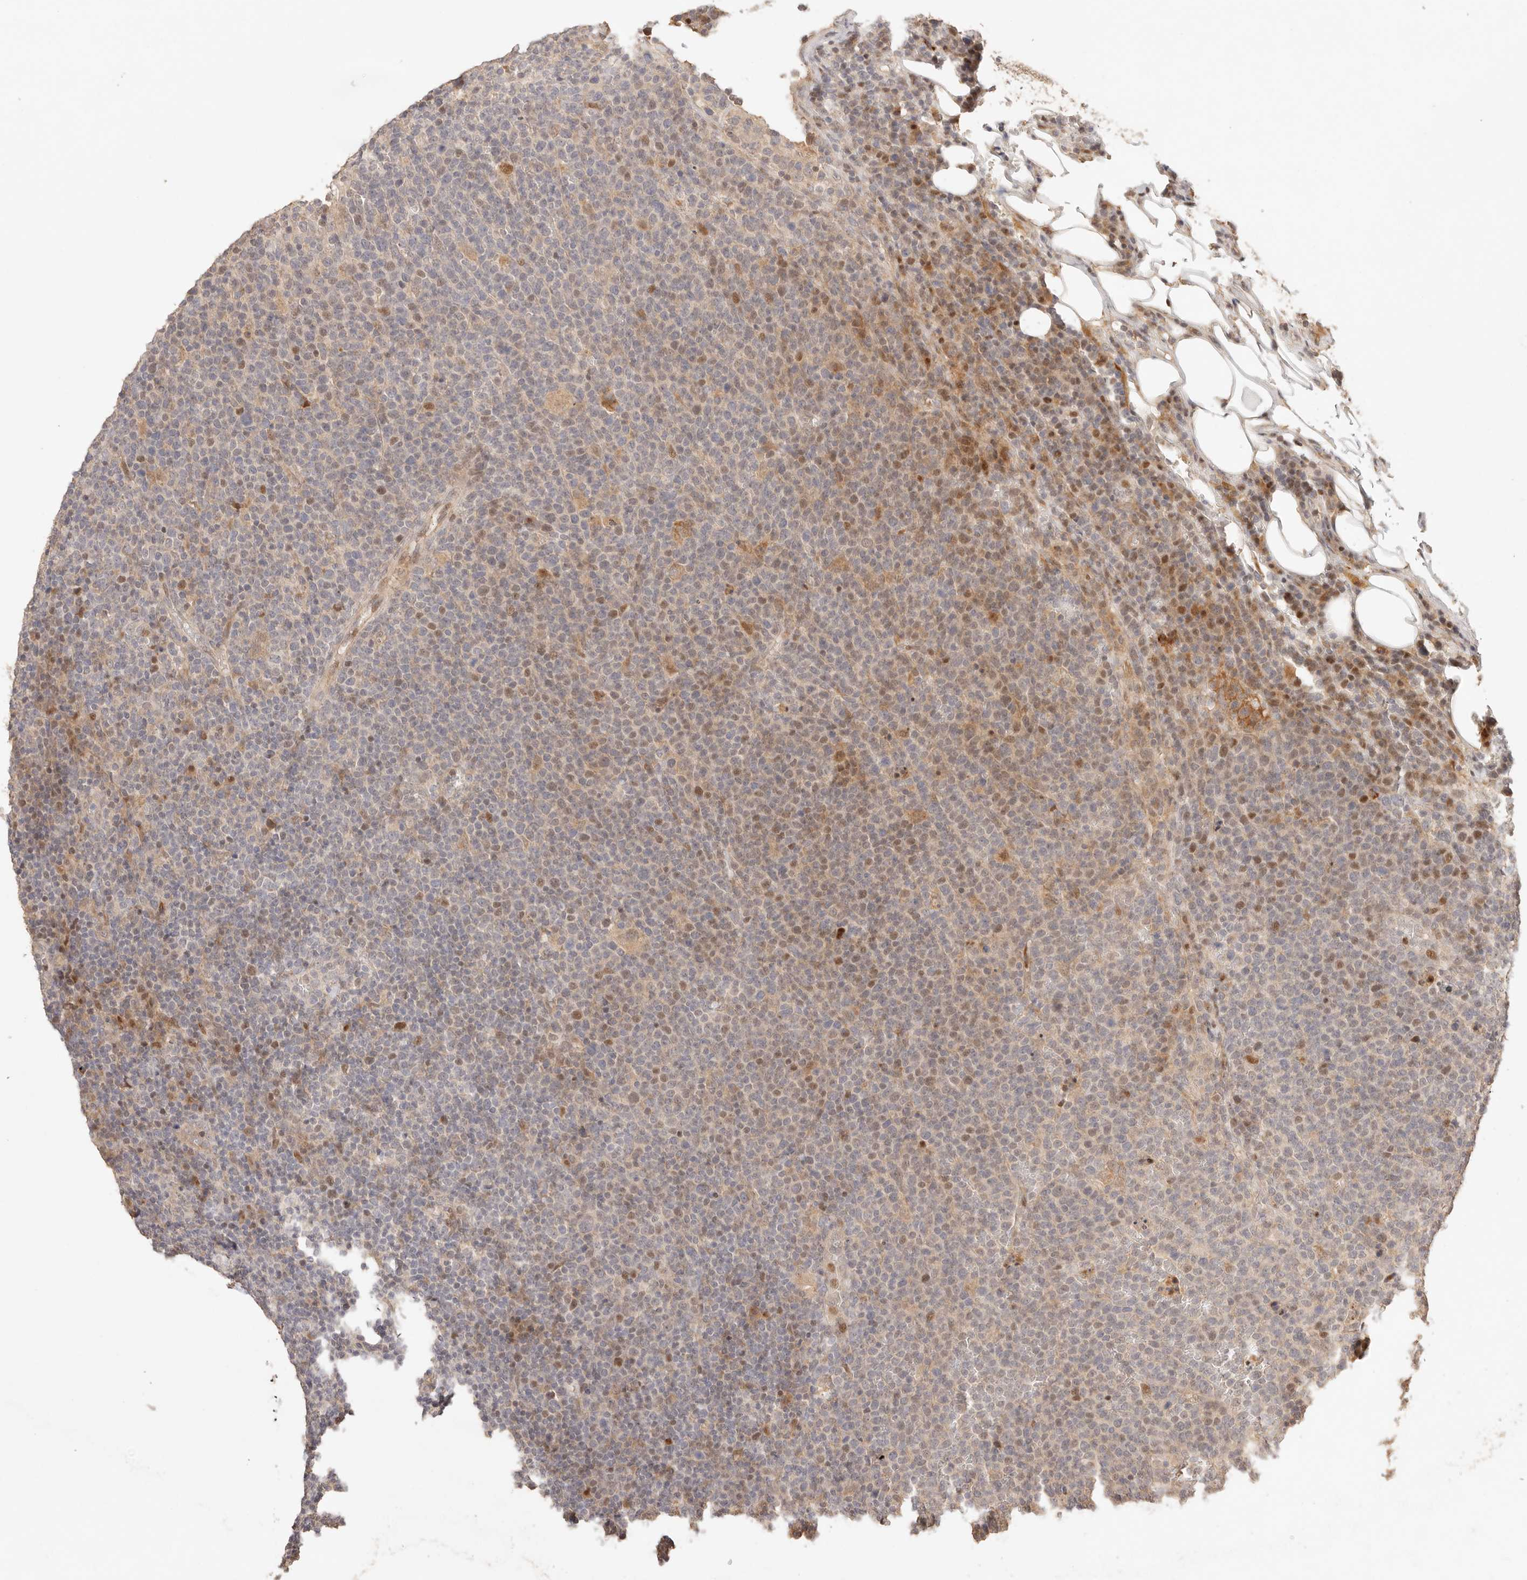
{"staining": {"intensity": "moderate", "quantity": "<25%", "location": "nuclear"}, "tissue": "lymphoma", "cell_type": "Tumor cells", "image_type": "cancer", "snomed": [{"axis": "morphology", "description": "Malignant lymphoma, non-Hodgkin's type, High grade"}, {"axis": "topography", "description": "Lymph node"}], "caption": "A low amount of moderate nuclear positivity is seen in about <25% of tumor cells in lymphoma tissue. (DAB IHC with brightfield microscopy, high magnification).", "gene": "PHLDA3", "patient": {"sex": "male", "age": 61}}